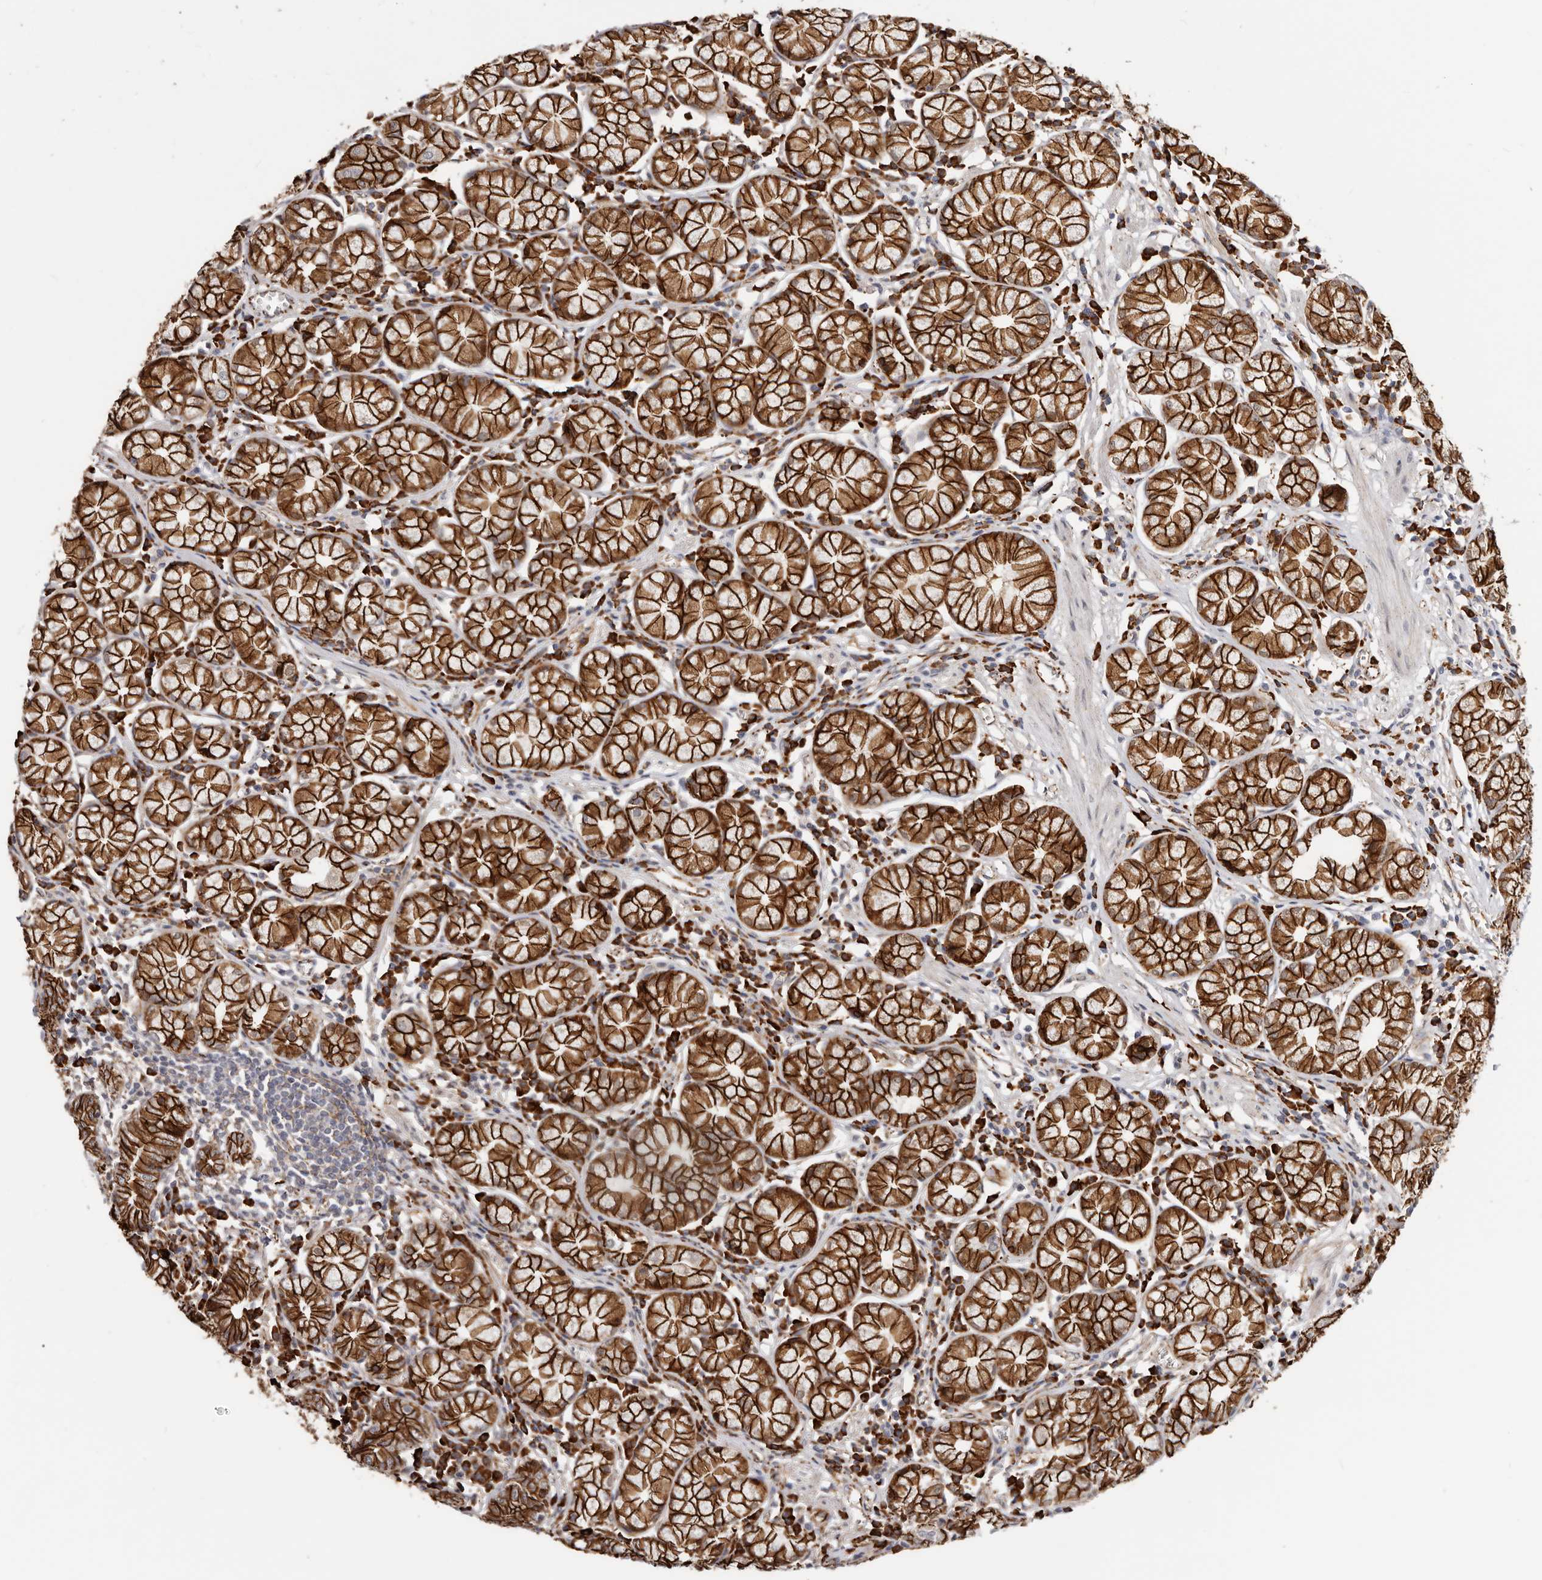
{"staining": {"intensity": "strong", "quantity": ">75%", "location": "cytoplasmic/membranous"}, "tissue": "stomach", "cell_type": "Glandular cells", "image_type": "normal", "snomed": [{"axis": "morphology", "description": "Normal tissue, NOS"}, {"axis": "topography", "description": "Stomach"}], "caption": "Unremarkable stomach was stained to show a protein in brown. There is high levels of strong cytoplasmic/membranous staining in about >75% of glandular cells. (DAB IHC, brown staining for protein, blue staining for nuclei).", "gene": "CTNNB1", "patient": {"sex": "male", "age": 55}}